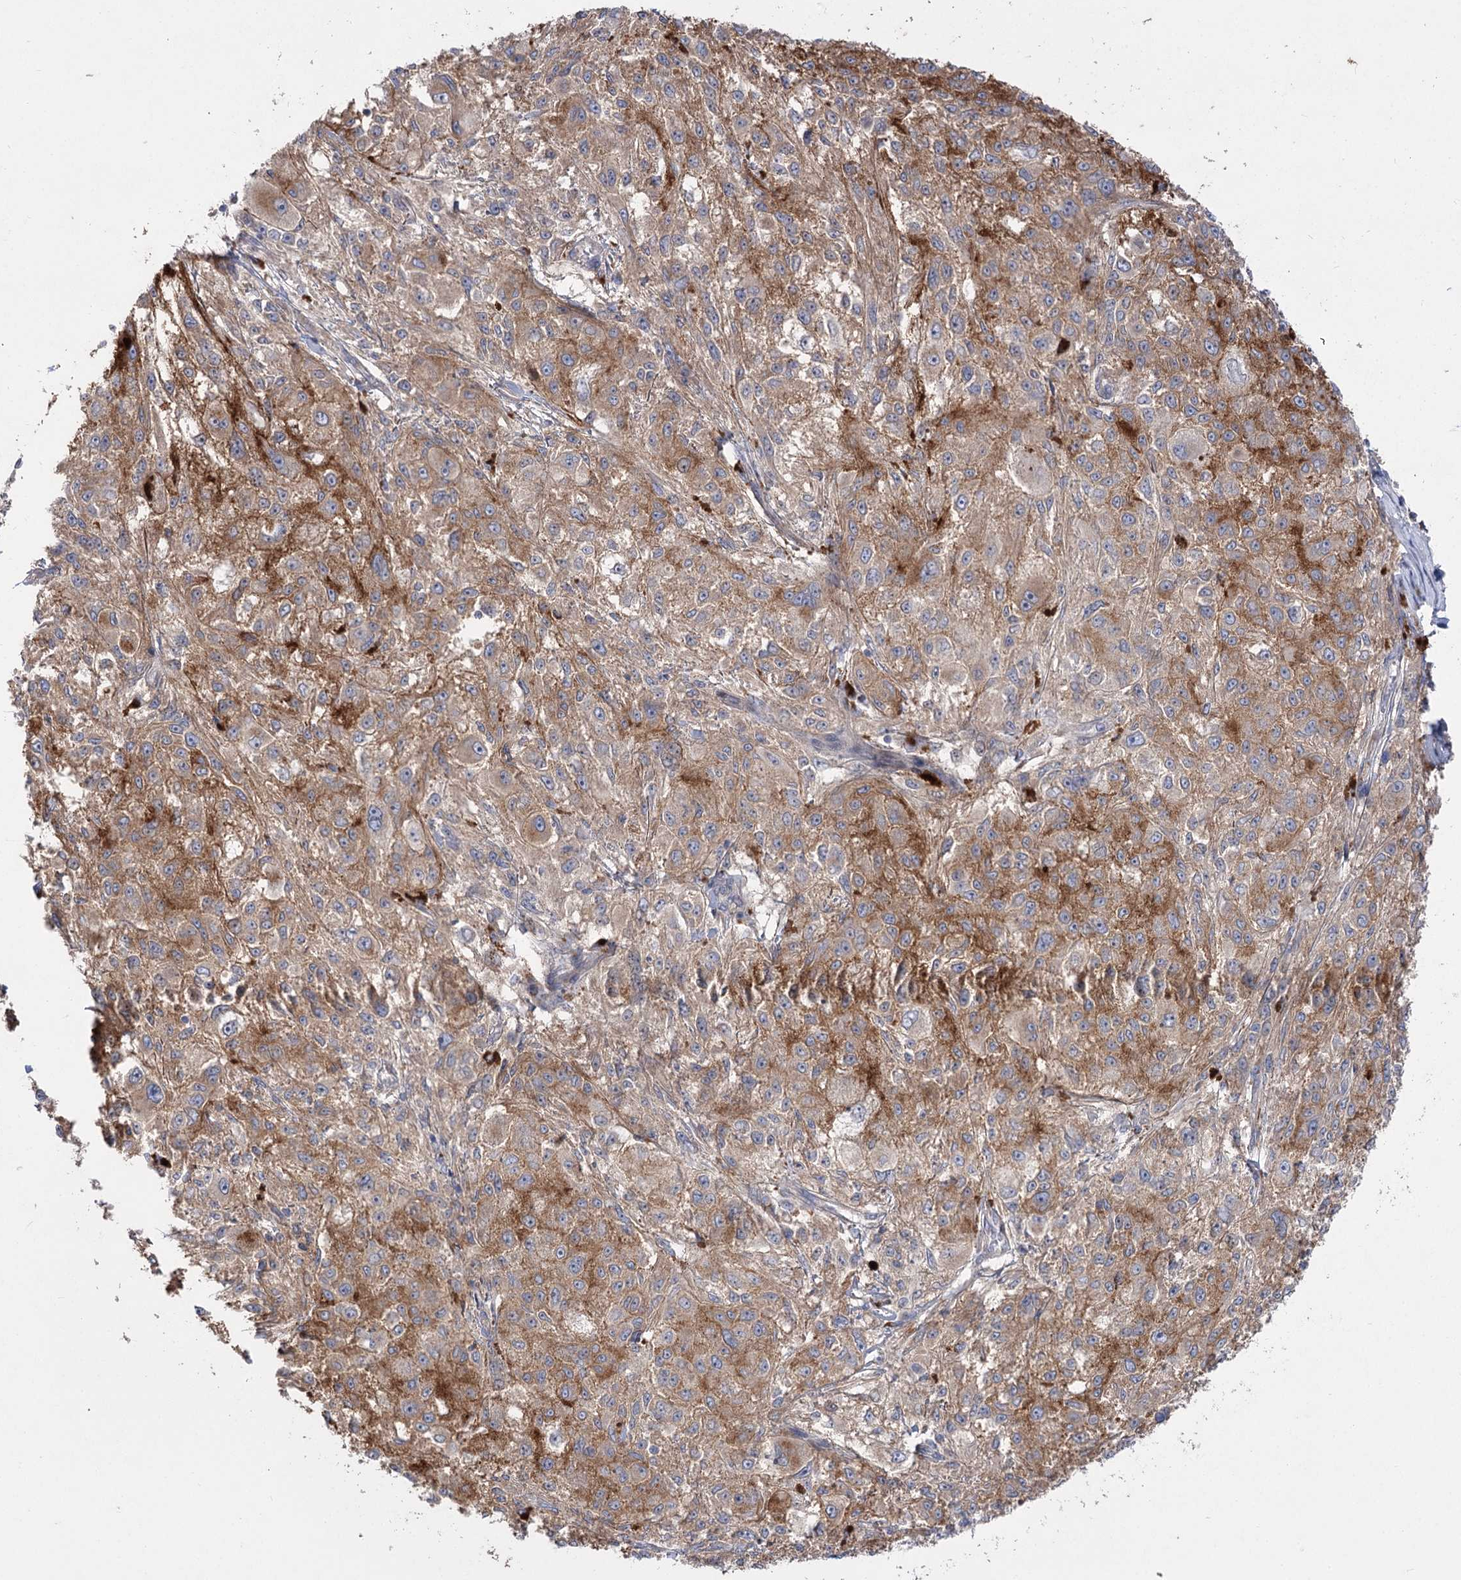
{"staining": {"intensity": "moderate", "quantity": ">75%", "location": "cytoplasmic/membranous"}, "tissue": "melanoma", "cell_type": "Tumor cells", "image_type": "cancer", "snomed": [{"axis": "morphology", "description": "Necrosis, NOS"}, {"axis": "morphology", "description": "Malignant melanoma, NOS"}, {"axis": "topography", "description": "Skin"}], "caption": "Immunohistochemical staining of human melanoma reveals medium levels of moderate cytoplasmic/membranous positivity in about >75% of tumor cells. (Stains: DAB in brown, nuclei in blue, Microscopy: brightfield microscopy at high magnification).", "gene": "SH3BP5L", "patient": {"sex": "female", "age": 87}}